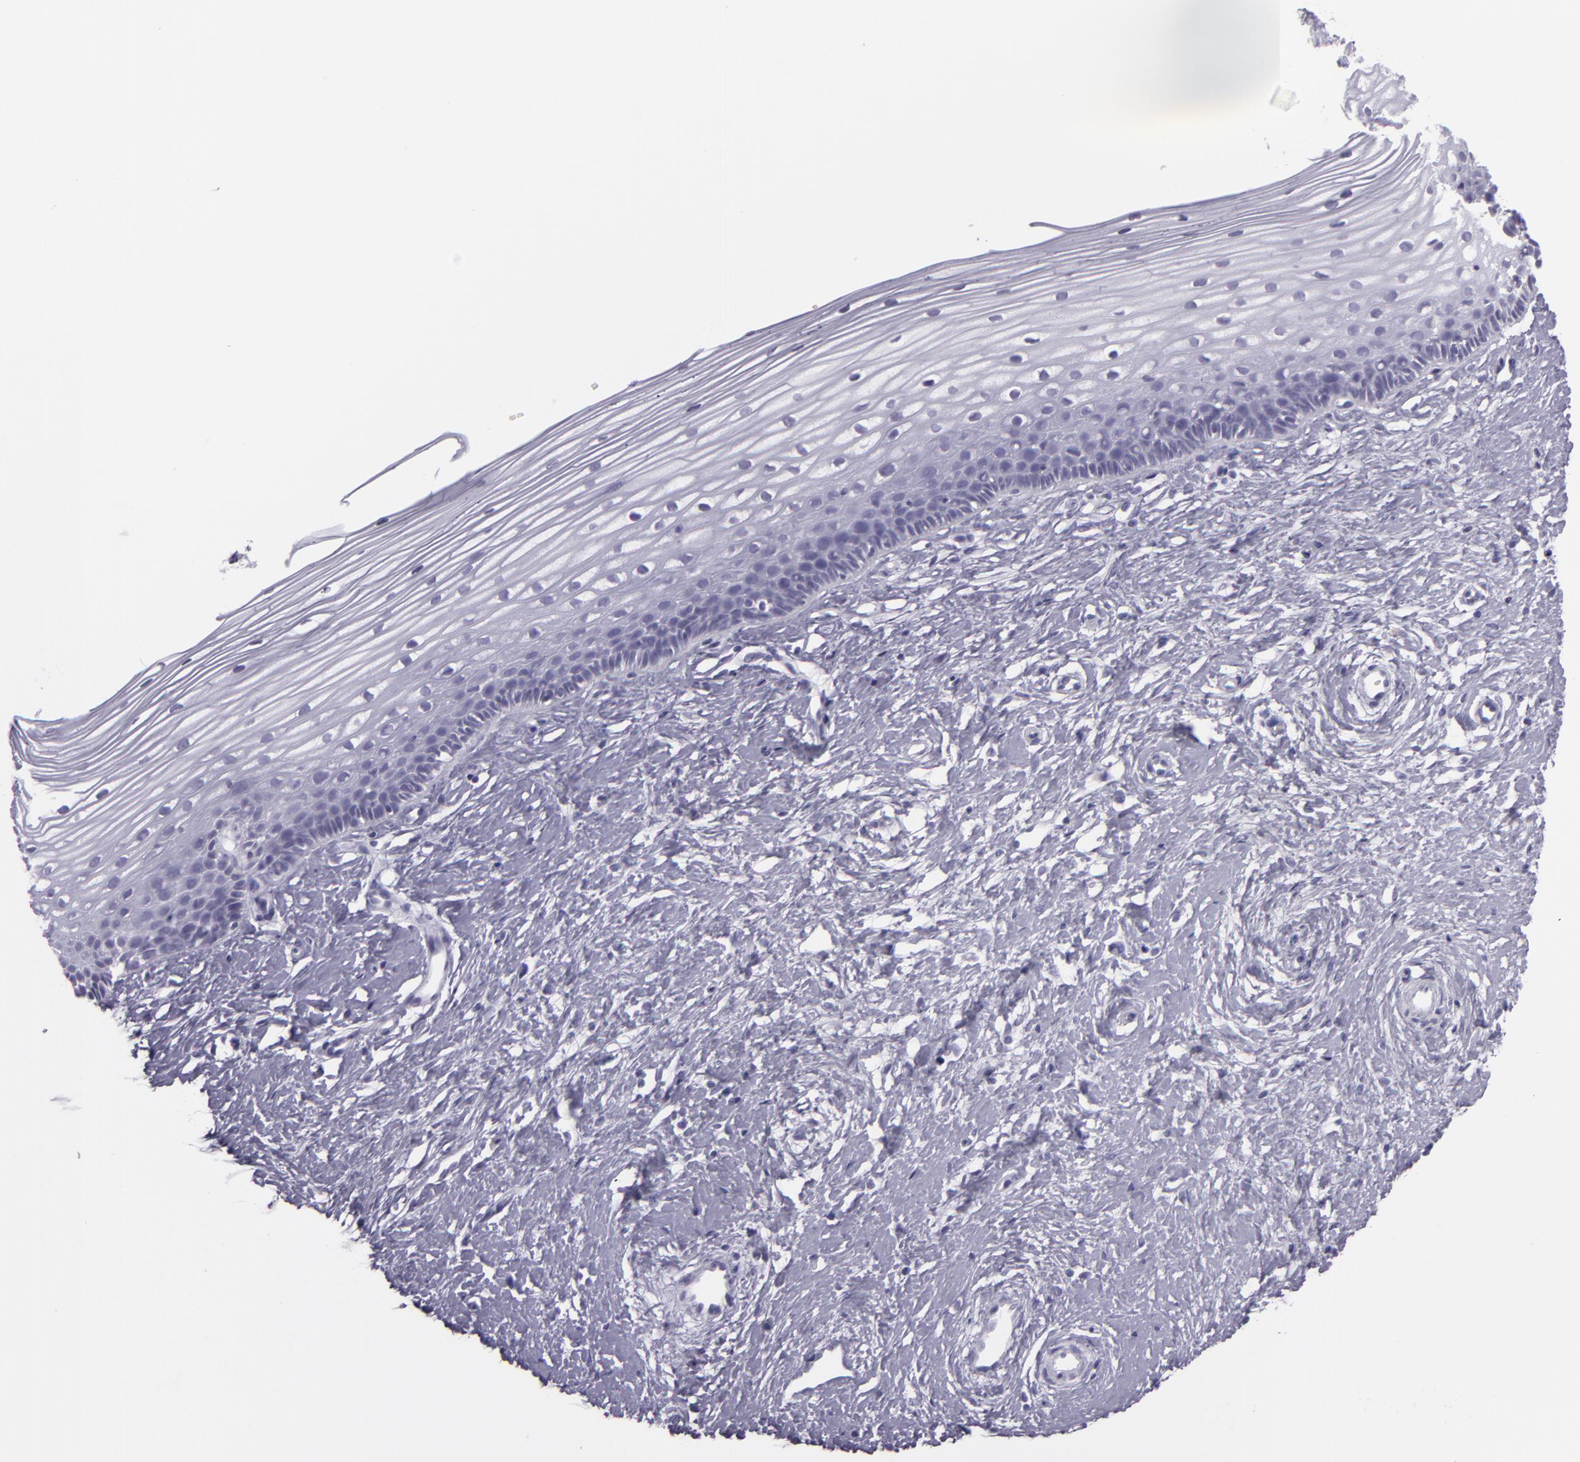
{"staining": {"intensity": "moderate", "quantity": "25%-75%", "location": "cytoplasmic/membranous"}, "tissue": "cervix", "cell_type": "Glandular cells", "image_type": "normal", "snomed": [{"axis": "morphology", "description": "Normal tissue, NOS"}, {"axis": "topography", "description": "Cervix"}], "caption": "Benign cervix demonstrates moderate cytoplasmic/membranous staining in approximately 25%-75% of glandular cells.", "gene": "MUC6", "patient": {"sex": "female", "age": 40}}